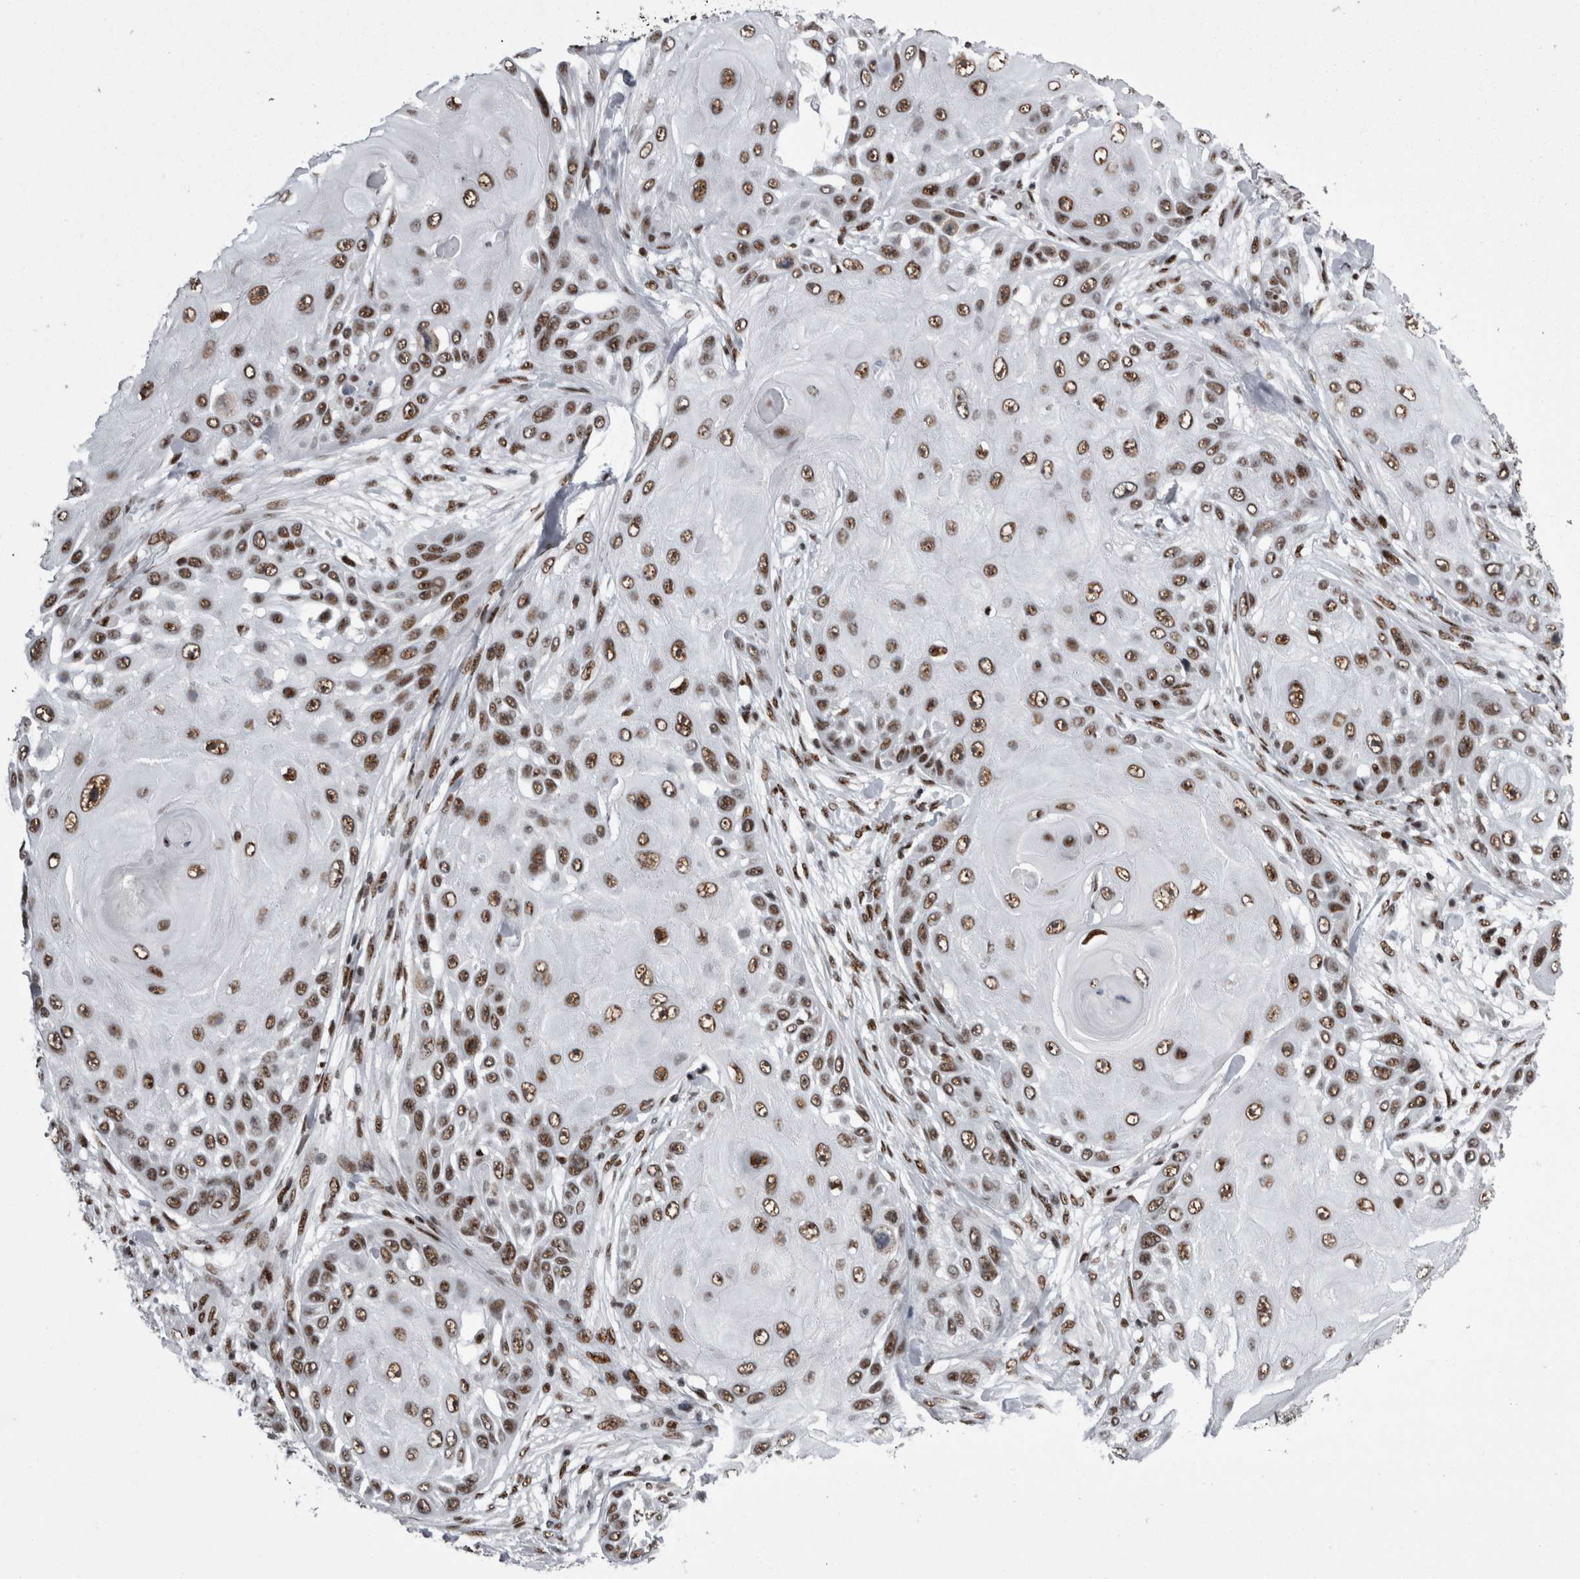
{"staining": {"intensity": "moderate", "quantity": ">75%", "location": "nuclear"}, "tissue": "skin cancer", "cell_type": "Tumor cells", "image_type": "cancer", "snomed": [{"axis": "morphology", "description": "Squamous cell carcinoma, NOS"}, {"axis": "topography", "description": "Skin"}], "caption": "This micrograph demonstrates immunohistochemistry staining of human skin squamous cell carcinoma, with medium moderate nuclear positivity in about >75% of tumor cells.", "gene": "SNRNP40", "patient": {"sex": "female", "age": 44}}